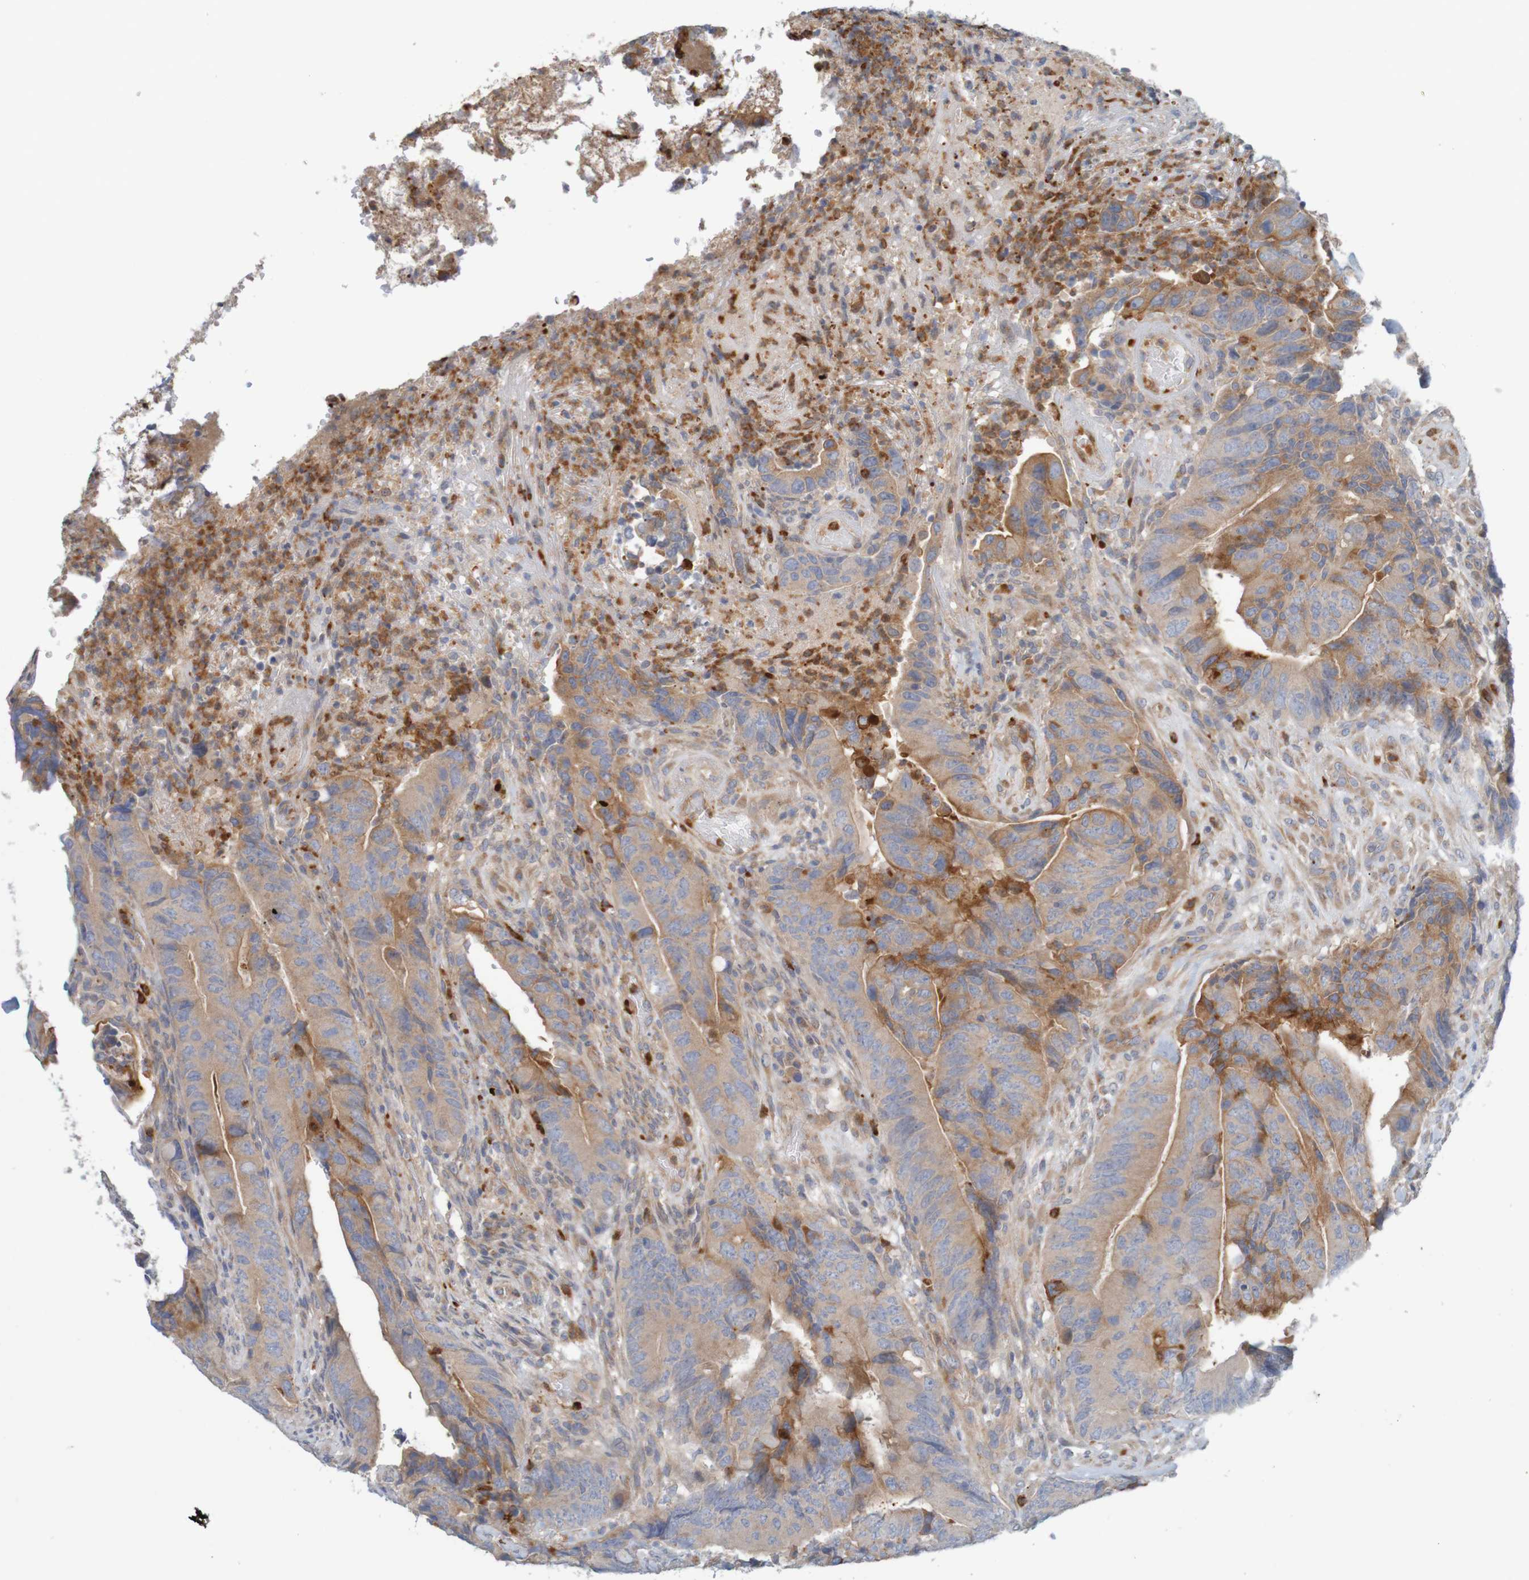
{"staining": {"intensity": "weak", "quantity": ">75%", "location": "cytoplasmic/membranous"}, "tissue": "colorectal cancer", "cell_type": "Tumor cells", "image_type": "cancer", "snomed": [{"axis": "morphology", "description": "Normal tissue, NOS"}, {"axis": "morphology", "description": "Adenocarcinoma, NOS"}, {"axis": "topography", "description": "Colon"}], "caption": "This image exhibits IHC staining of human colorectal cancer, with low weak cytoplasmic/membranous positivity in about >75% of tumor cells.", "gene": "KRT23", "patient": {"sex": "male", "age": 56}}